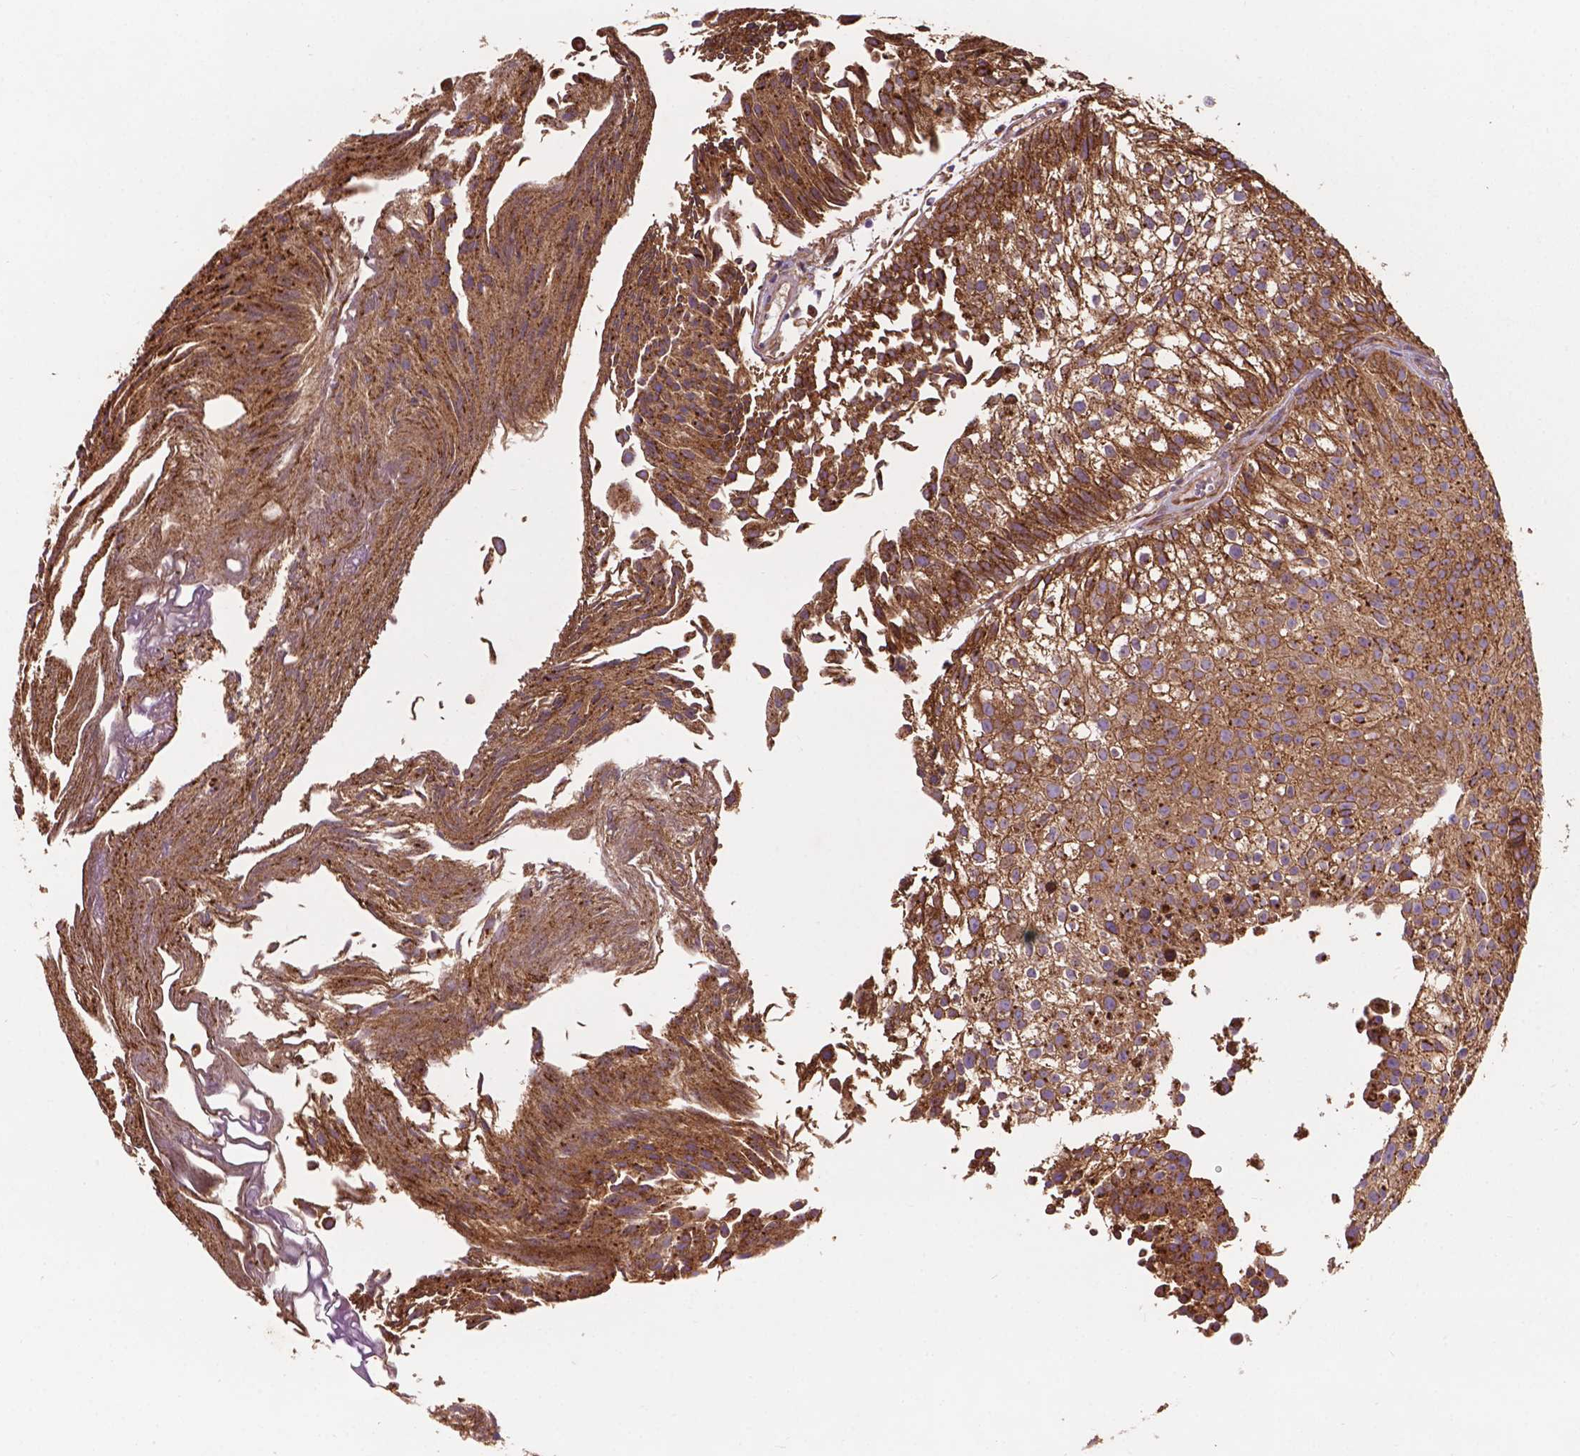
{"staining": {"intensity": "moderate", "quantity": ">75%", "location": "cytoplasmic/membranous"}, "tissue": "urothelial cancer", "cell_type": "Tumor cells", "image_type": "cancer", "snomed": [{"axis": "morphology", "description": "Urothelial carcinoma, Low grade"}, {"axis": "topography", "description": "Urinary bladder"}], "caption": "High-power microscopy captured an IHC photomicrograph of urothelial cancer, revealing moderate cytoplasmic/membranous staining in approximately >75% of tumor cells.", "gene": "CCDC71L", "patient": {"sex": "male", "age": 70}}